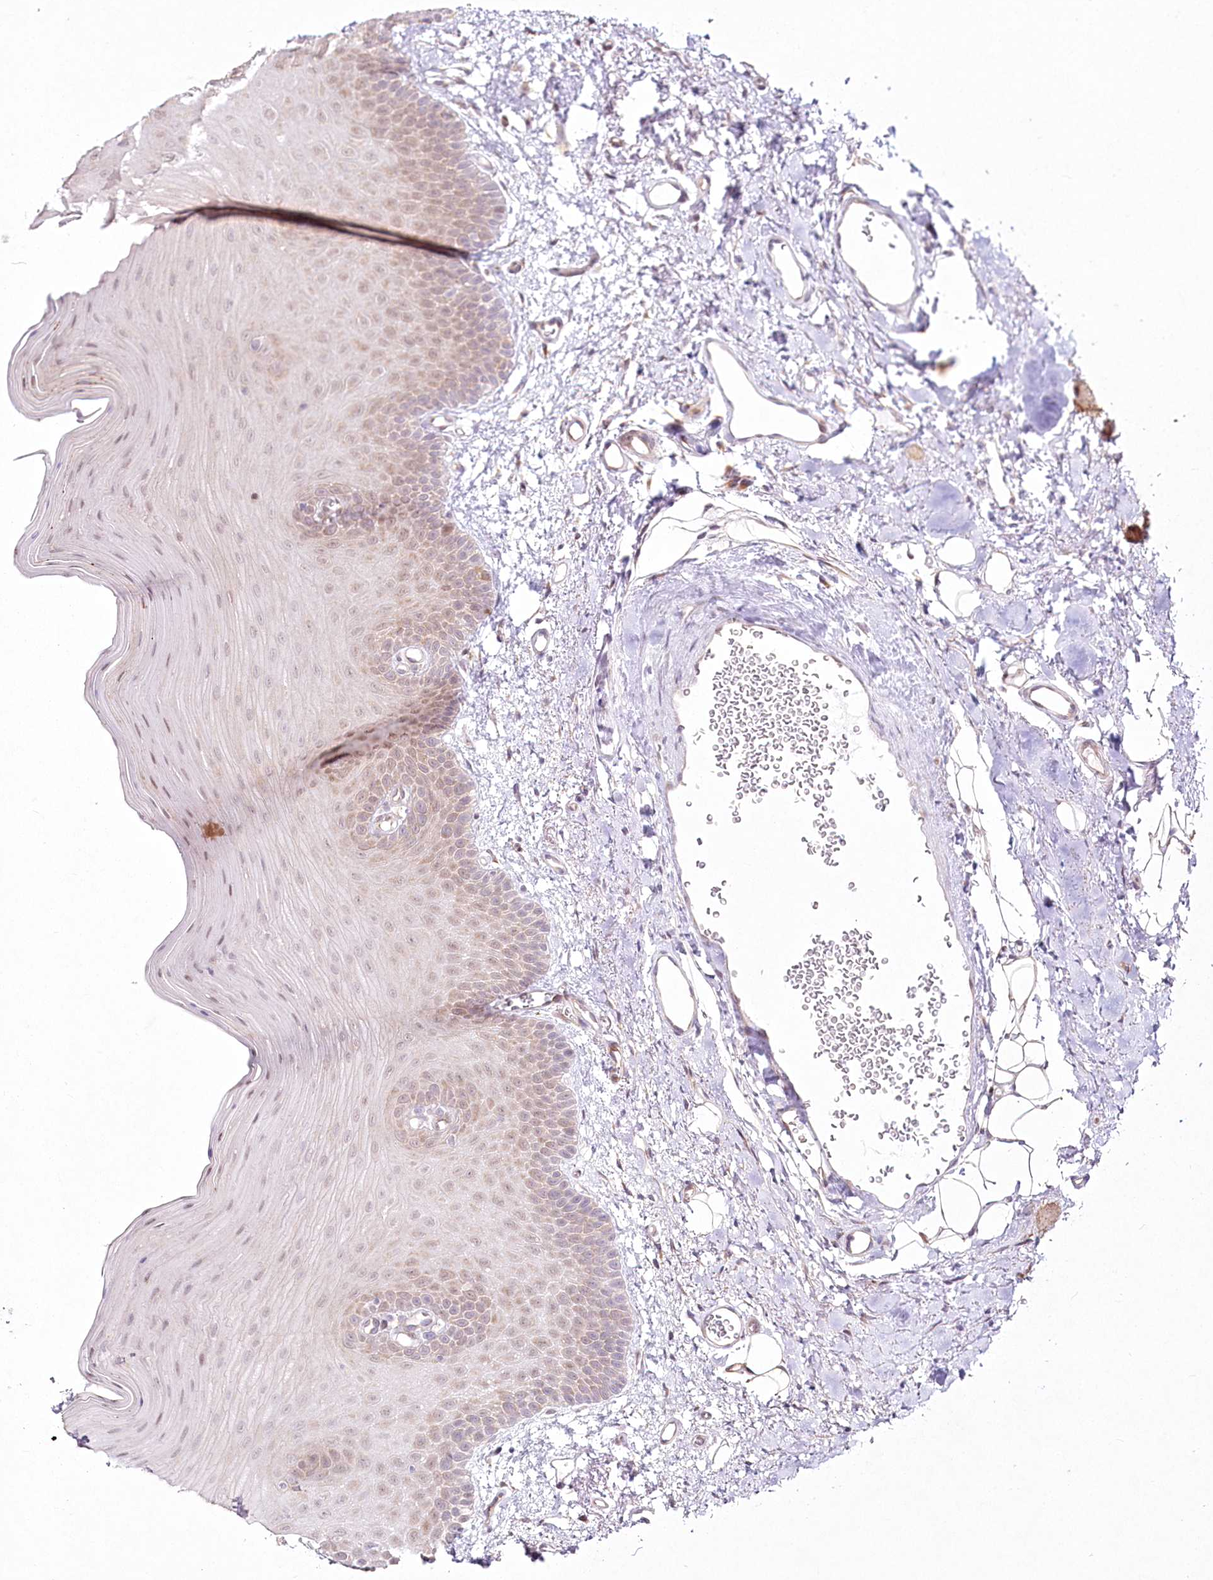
{"staining": {"intensity": "moderate", "quantity": "25%-75%", "location": "cytoplasmic/membranous"}, "tissue": "oral mucosa", "cell_type": "Squamous epithelial cells", "image_type": "normal", "snomed": [{"axis": "morphology", "description": "Normal tissue, NOS"}, {"axis": "topography", "description": "Oral tissue"}], "caption": "IHC of unremarkable oral mucosa shows medium levels of moderate cytoplasmic/membranous positivity in approximately 25%-75% of squamous epithelial cells. (IHC, brightfield microscopy, high magnification).", "gene": "YBX3", "patient": {"sex": "male", "age": 68}}